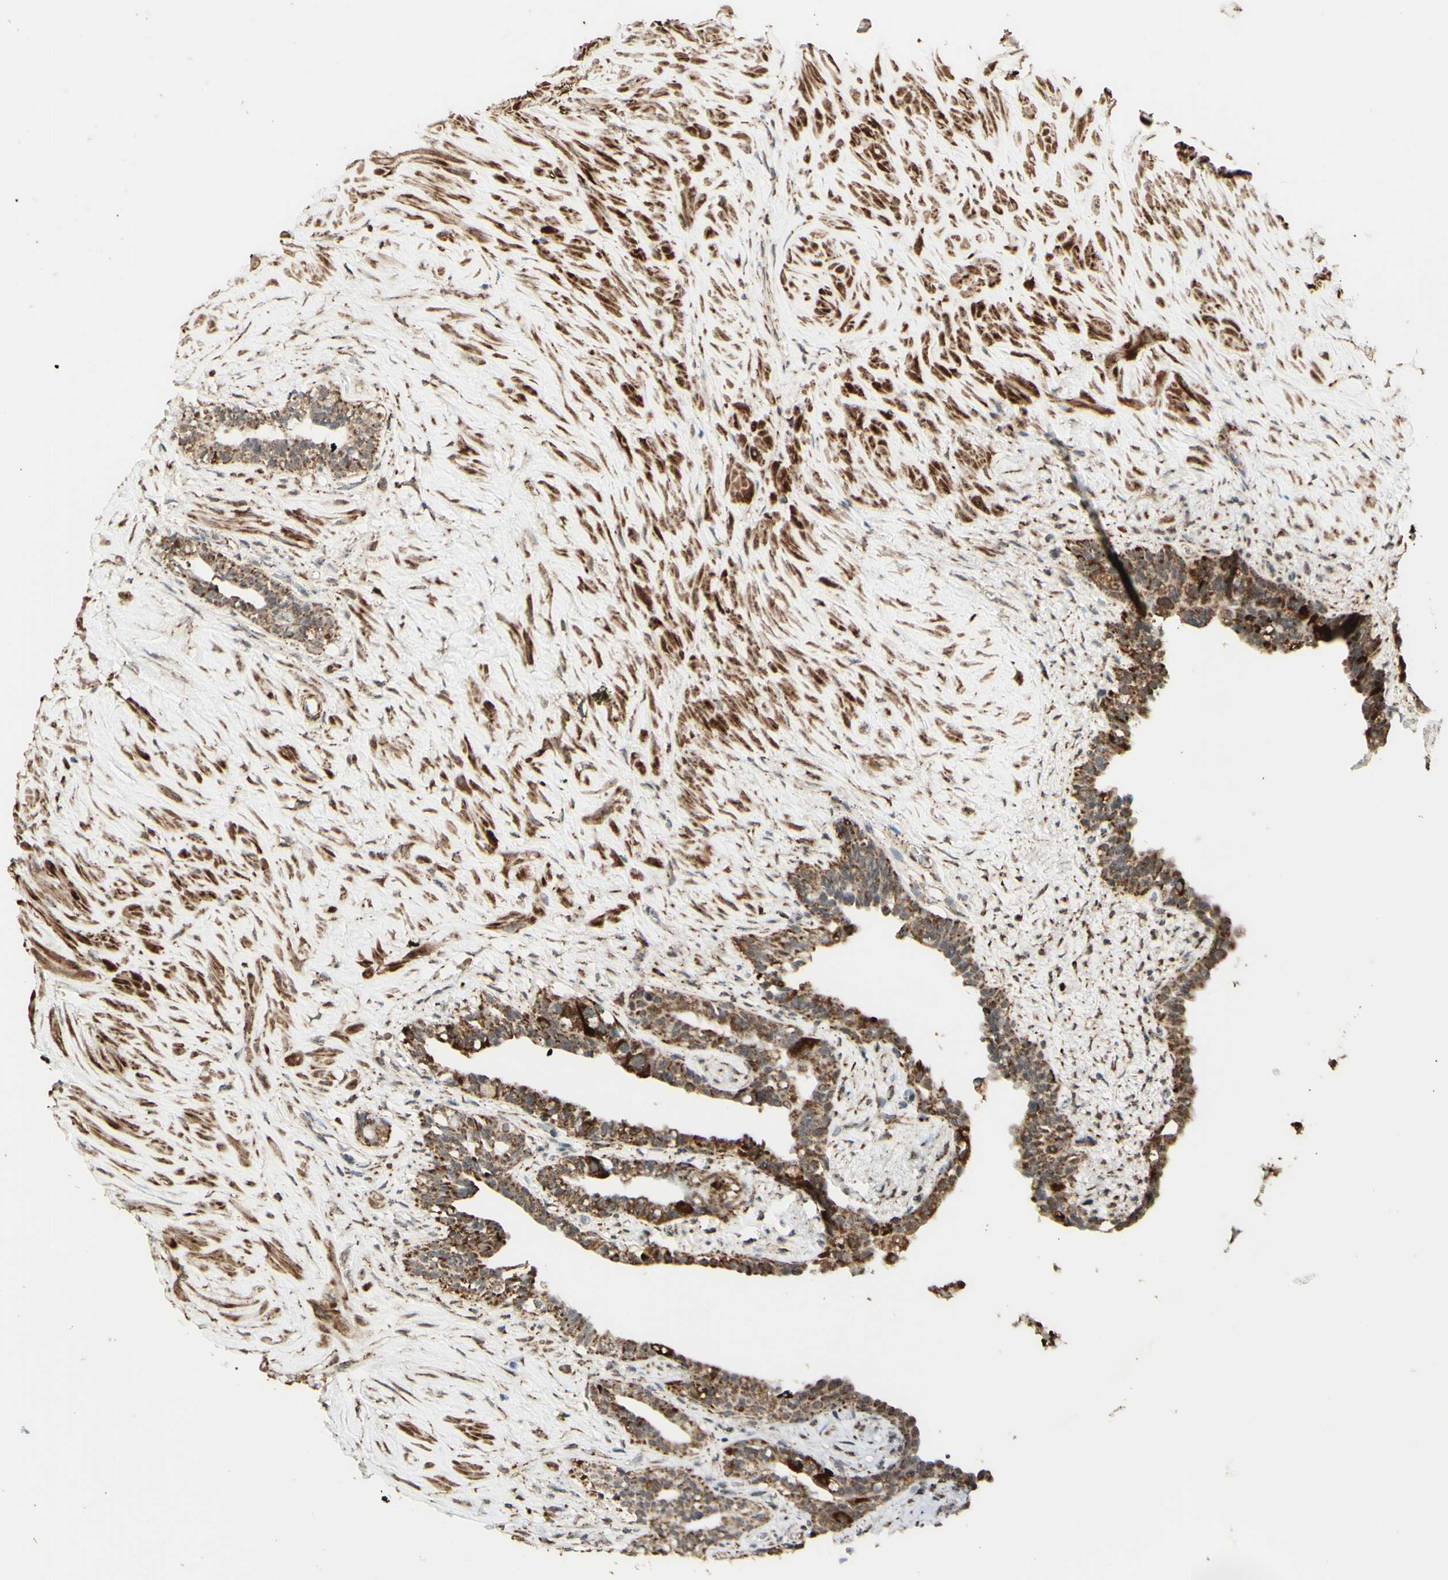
{"staining": {"intensity": "moderate", "quantity": ">75%", "location": "cytoplasmic/membranous"}, "tissue": "seminal vesicle", "cell_type": "Glandular cells", "image_type": "normal", "snomed": [{"axis": "morphology", "description": "Normal tissue, NOS"}, {"axis": "topography", "description": "Seminal veicle"}], "caption": "Moderate cytoplasmic/membranous staining is present in approximately >75% of glandular cells in unremarkable seminal vesicle.", "gene": "DHRS3", "patient": {"sex": "male", "age": 63}}